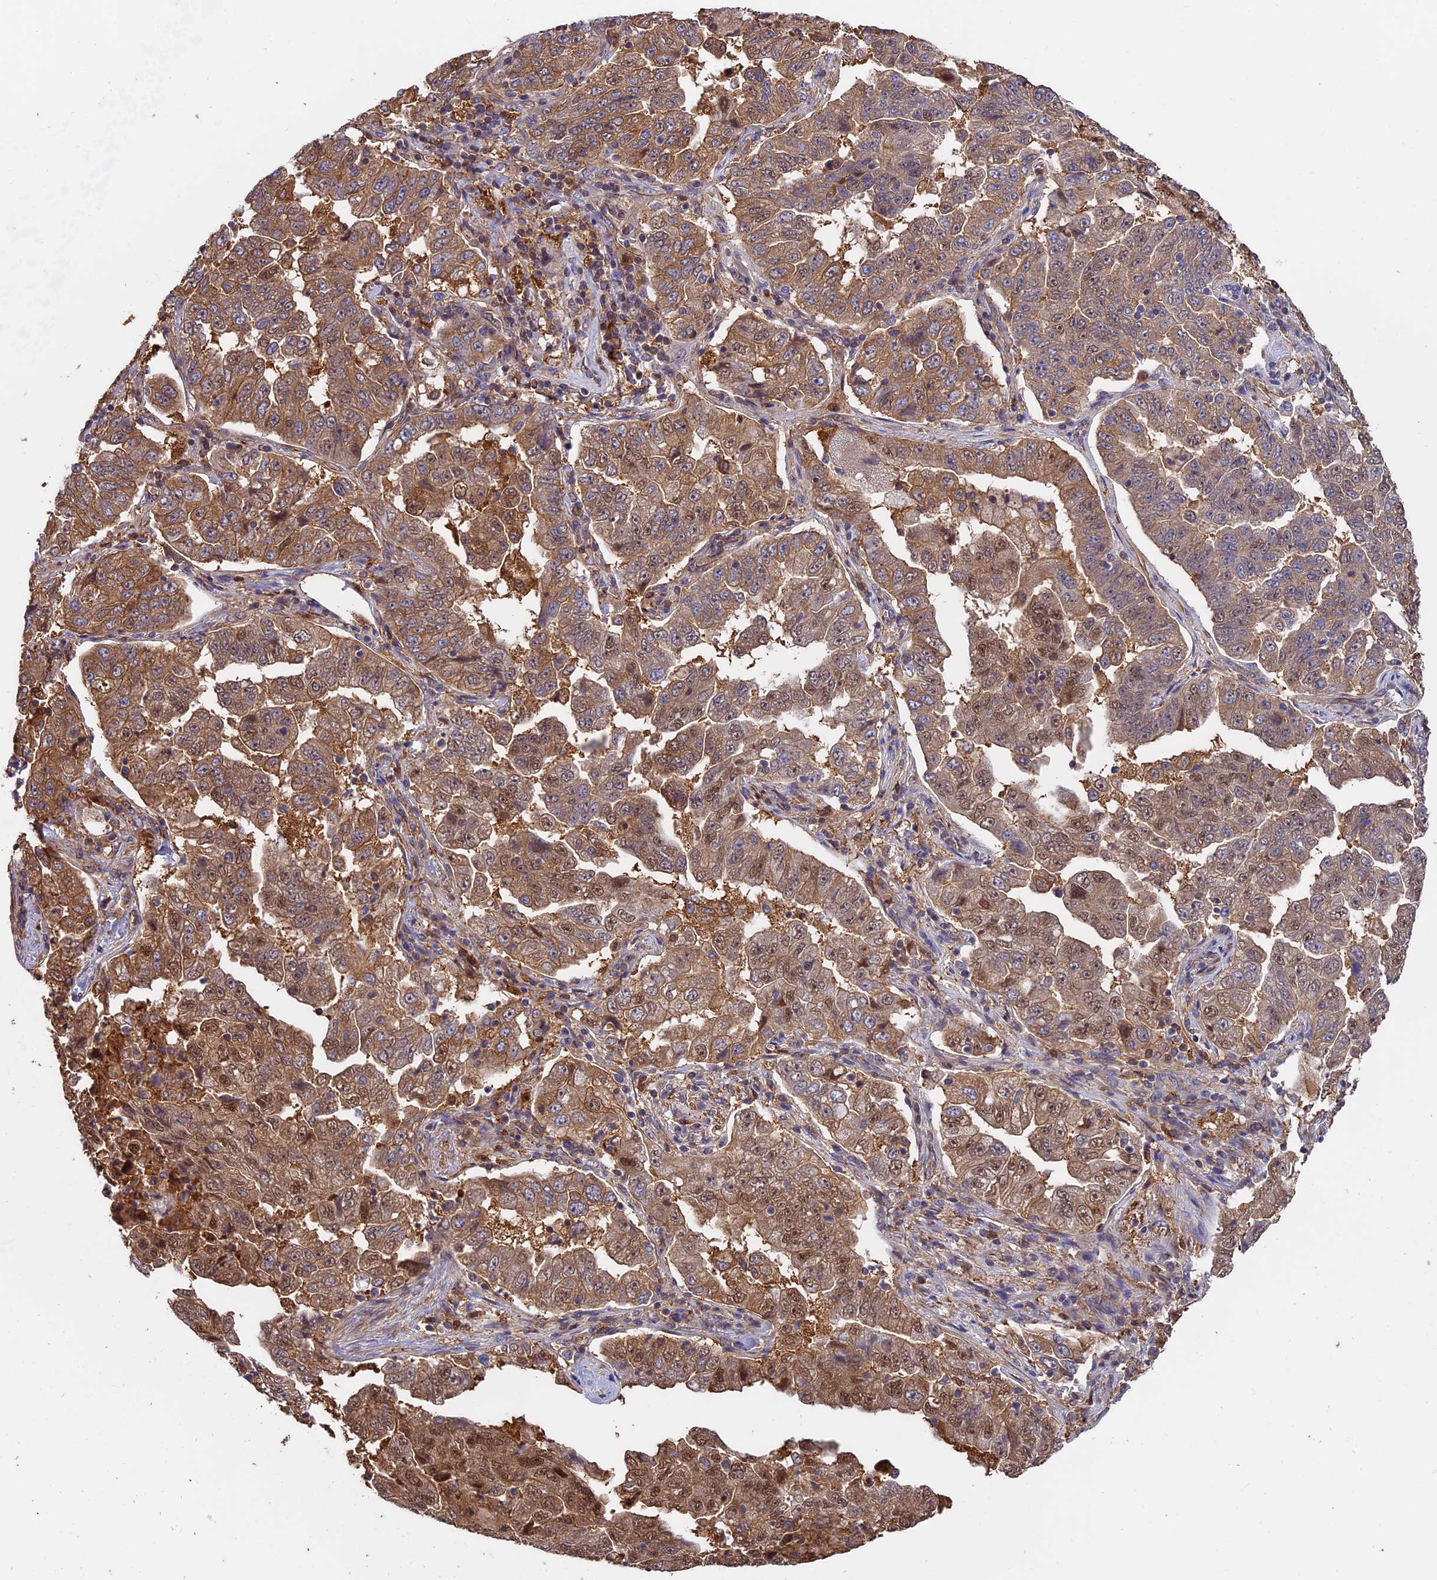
{"staining": {"intensity": "moderate", "quantity": ">75%", "location": "cytoplasmic/membranous,nuclear"}, "tissue": "lung cancer", "cell_type": "Tumor cells", "image_type": "cancer", "snomed": [{"axis": "morphology", "description": "Adenocarcinoma, NOS"}, {"axis": "topography", "description": "Lung"}], "caption": "A micrograph of human lung cancer (adenocarcinoma) stained for a protein shows moderate cytoplasmic/membranous and nuclear brown staining in tumor cells.", "gene": "FAM118B", "patient": {"sex": "female", "age": 51}}